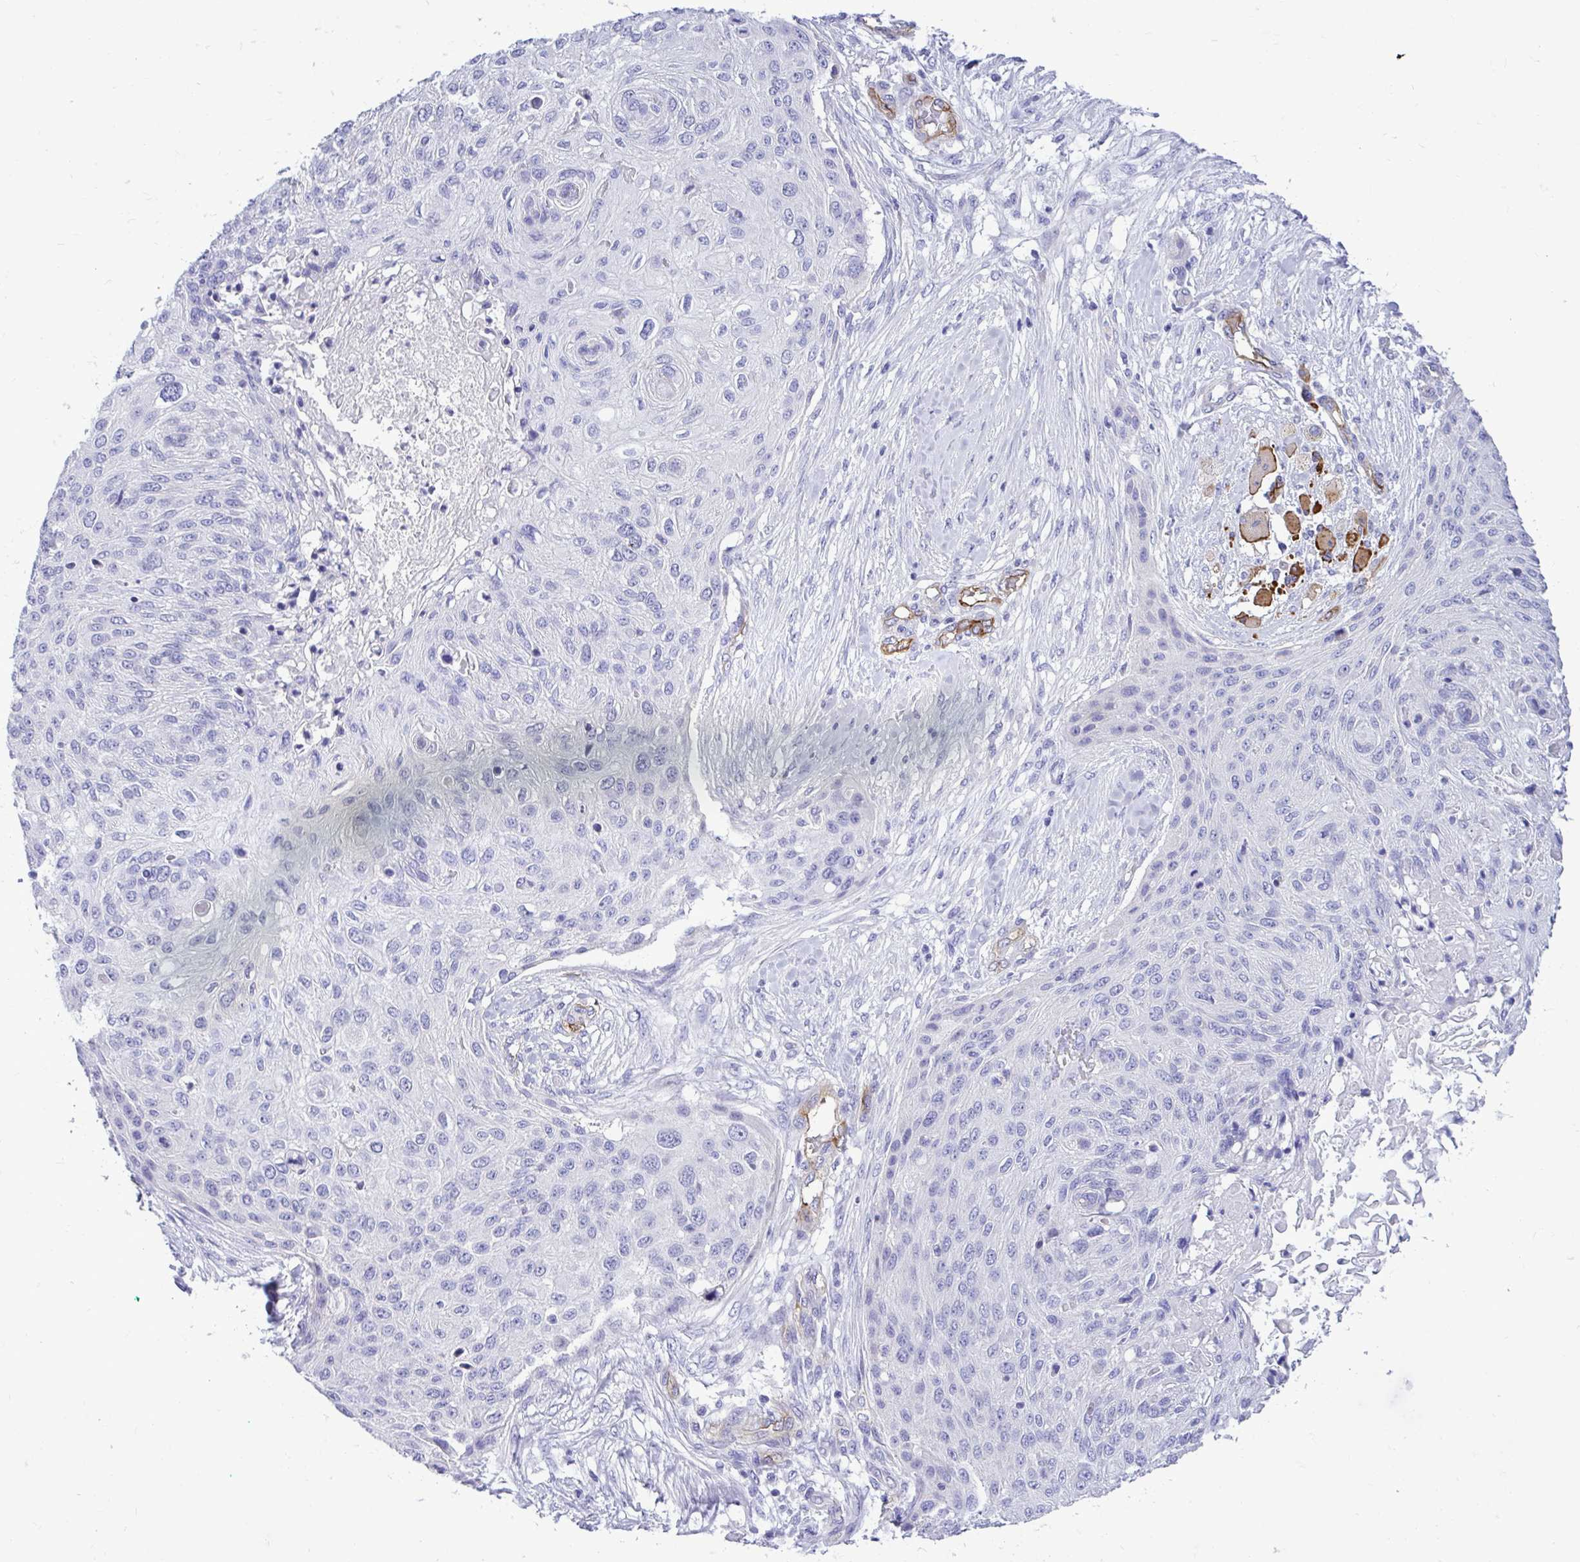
{"staining": {"intensity": "negative", "quantity": "none", "location": "none"}, "tissue": "skin cancer", "cell_type": "Tumor cells", "image_type": "cancer", "snomed": [{"axis": "morphology", "description": "Squamous cell carcinoma, NOS"}, {"axis": "topography", "description": "Skin"}], "caption": "The image displays no staining of tumor cells in skin squamous cell carcinoma.", "gene": "ABCG2", "patient": {"sex": "female", "age": 87}}